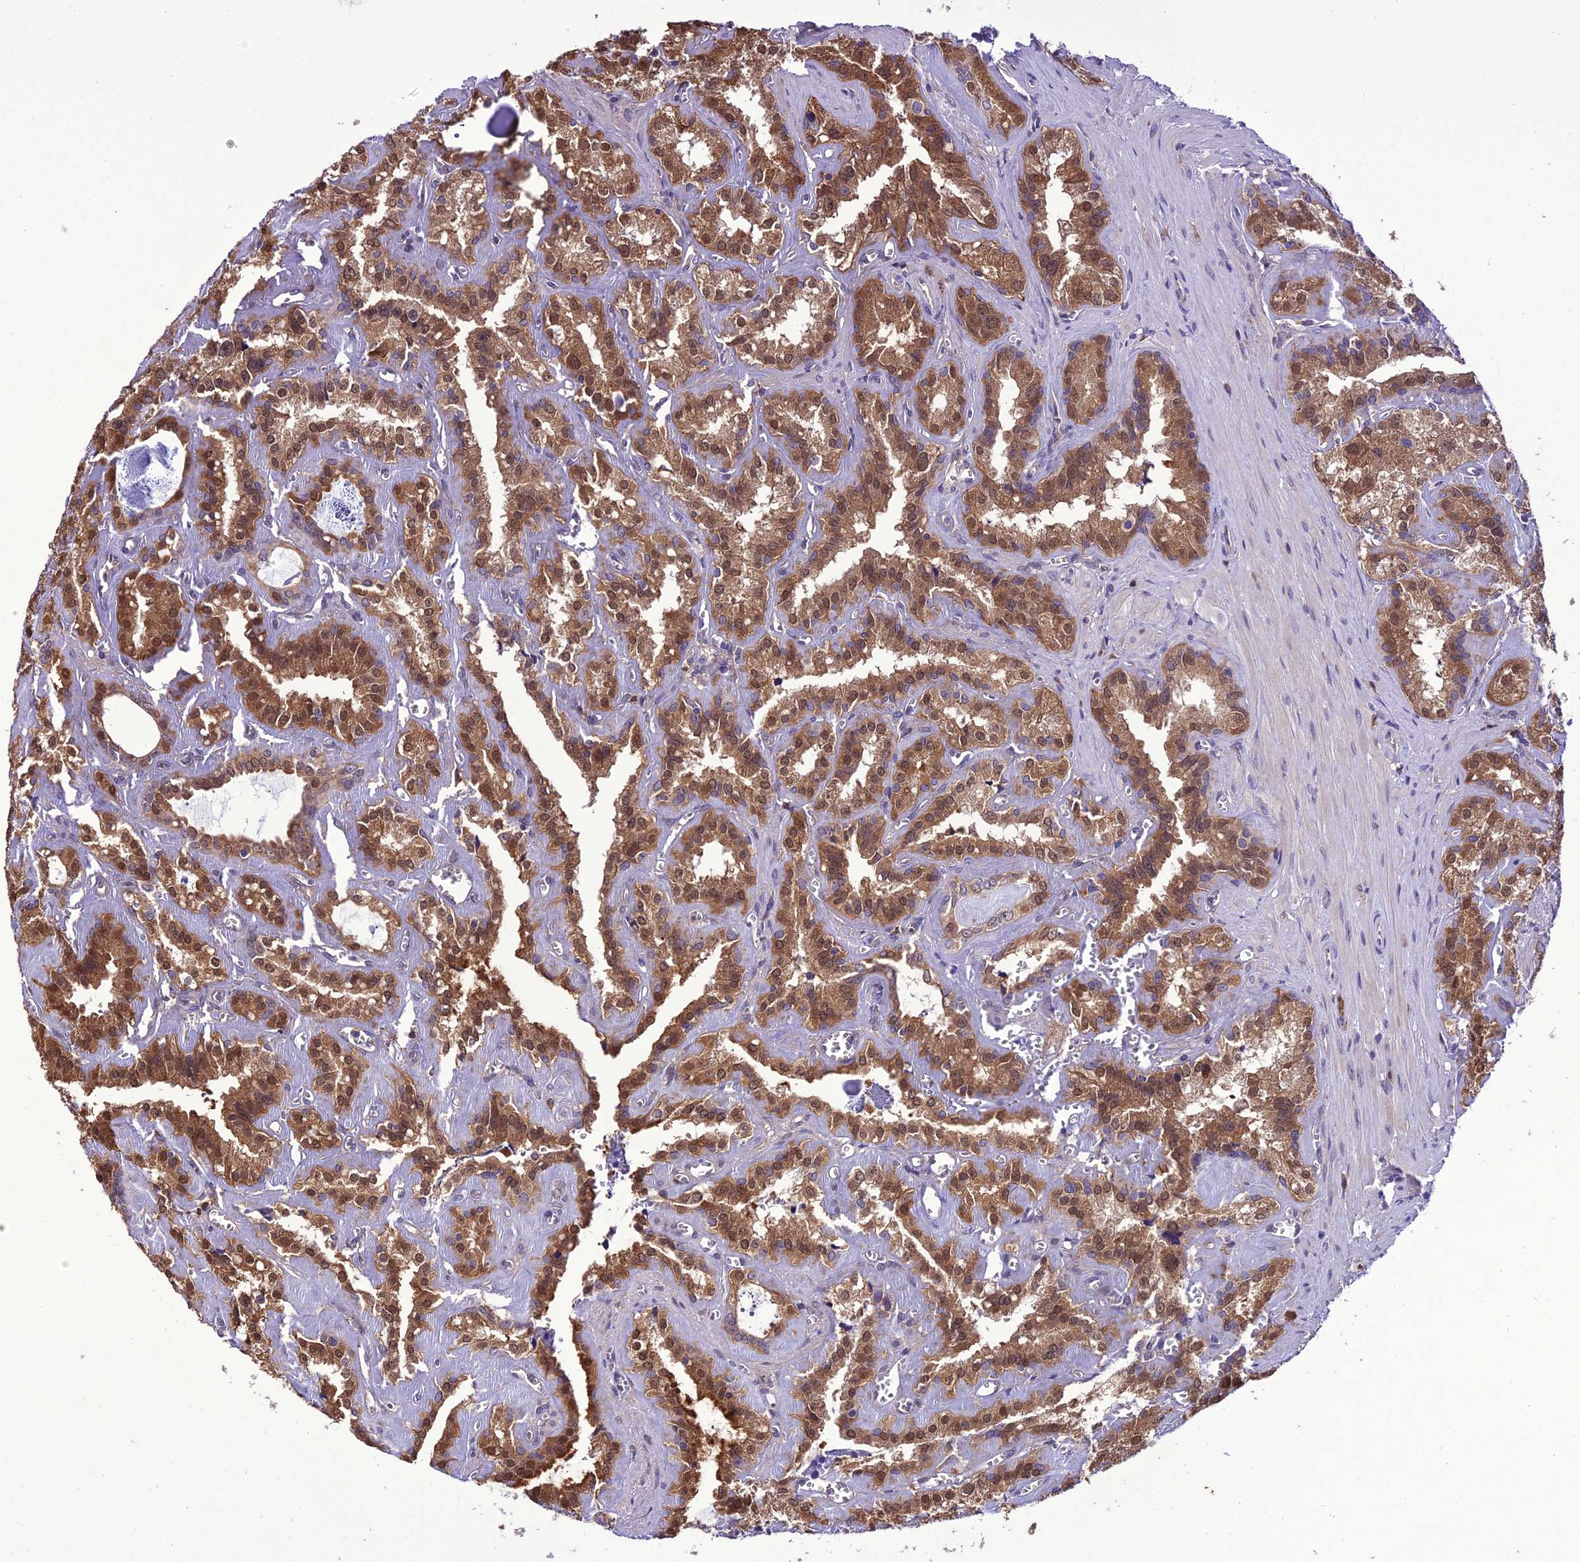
{"staining": {"intensity": "moderate", "quantity": ">75%", "location": "cytoplasmic/membranous,nuclear"}, "tissue": "seminal vesicle", "cell_type": "Glandular cells", "image_type": "normal", "snomed": [{"axis": "morphology", "description": "Normal tissue, NOS"}, {"axis": "topography", "description": "Prostate"}, {"axis": "topography", "description": "Seminal veicle"}], "caption": "DAB (3,3'-diaminobenzidine) immunohistochemical staining of normal seminal vesicle displays moderate cytoplasmic/membranous,nuclear protein positivity in about >75% of glandular cells. Using DAB (3,3'-diaminobenzidine) (brown) and hematoxylin (blue) stains, captured at high magnification using brightfield microscopy.", "gene": "BORCS6", "patient": {"sex": "male", "age": 59}}